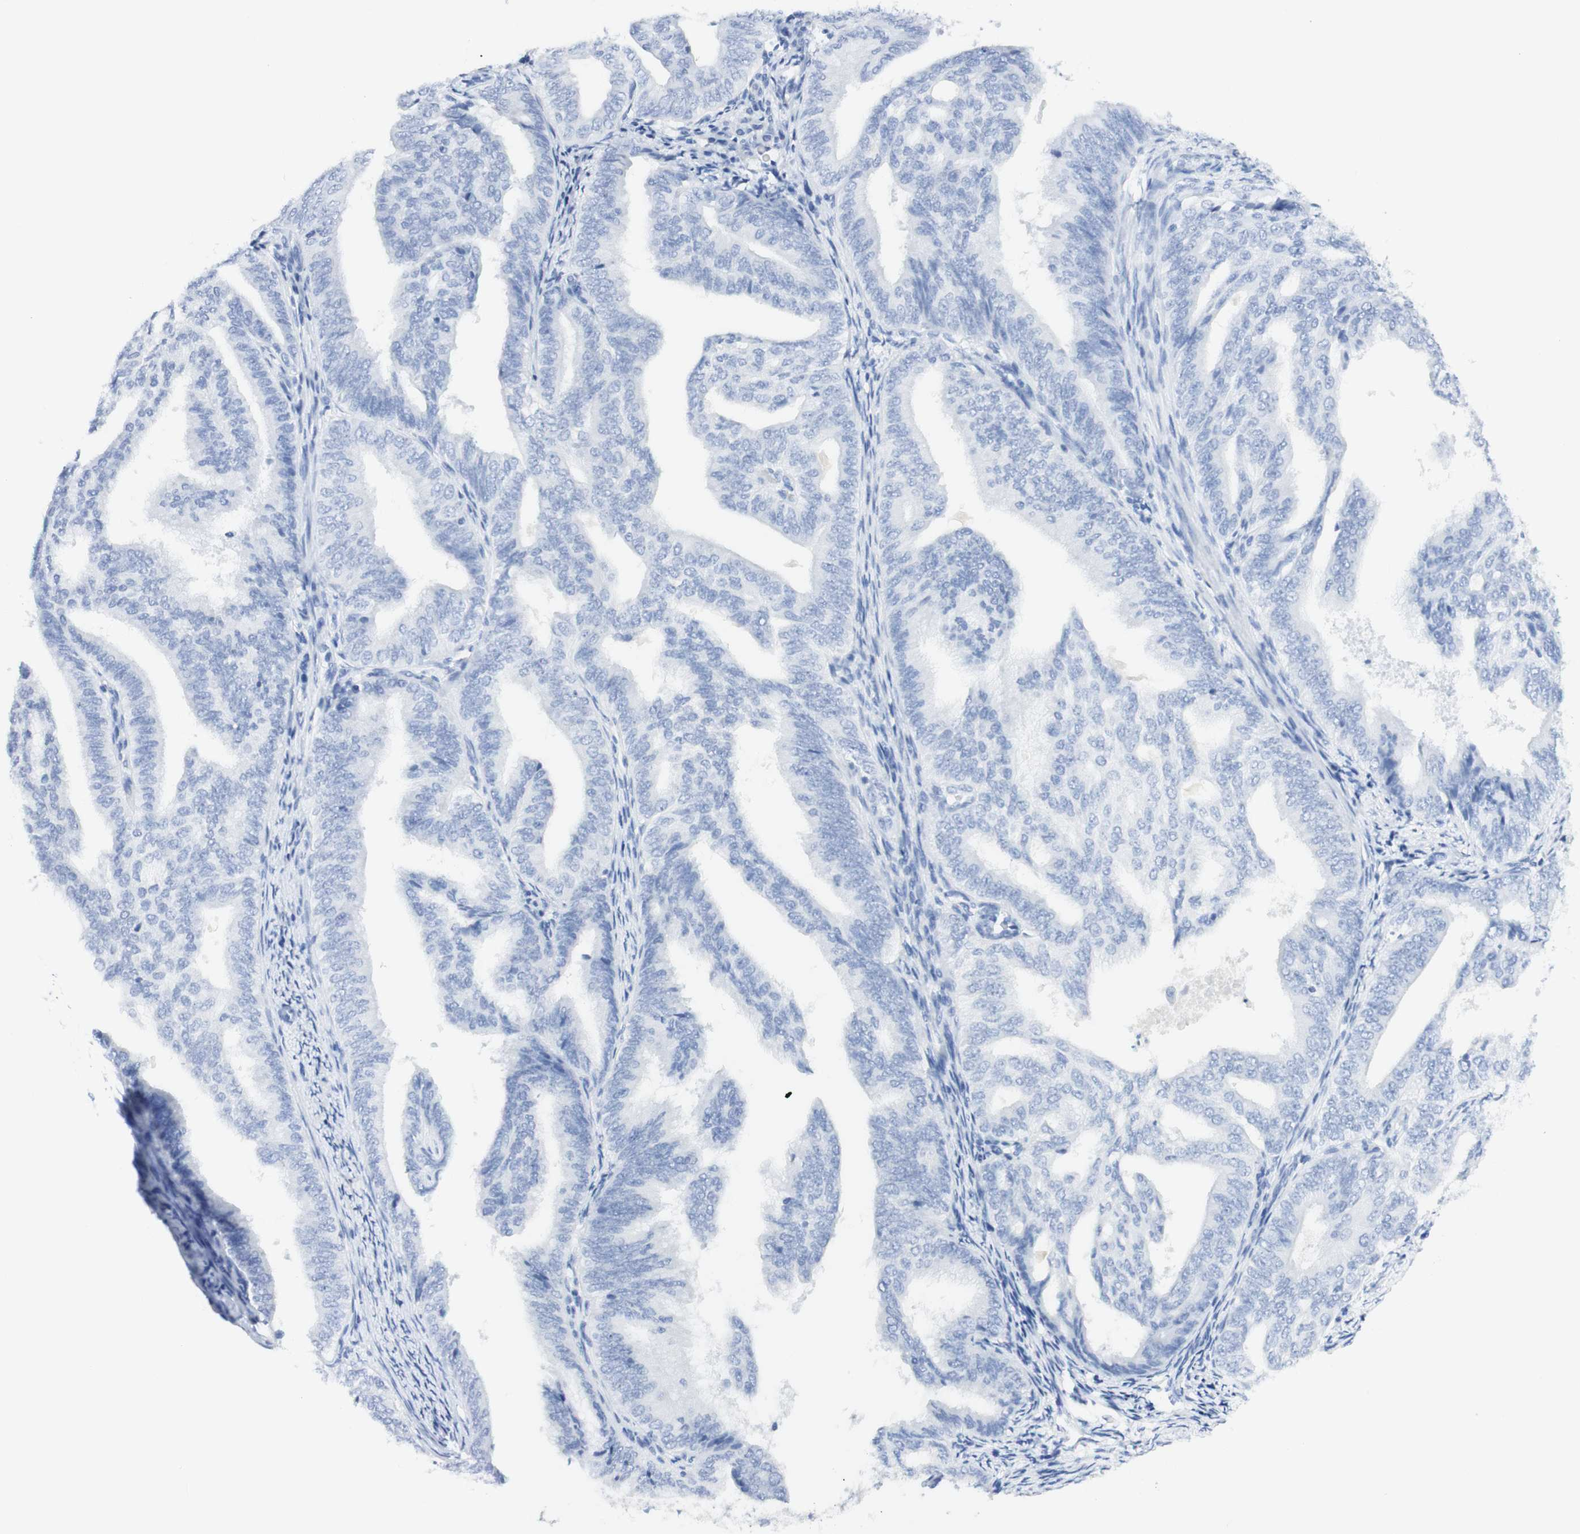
{"staining": {"intensity": "negative", "quantity": "none", "location": "none"}, "tissue": "endometrial cancer", "cell_type": "Tumor cells", "image_type": "cancer", "snomed": [{"axis": "morphology", "description": "Adenocarcinoma, NOS"}, {"axis": "topography", "description": "Endometrium"}], "caption": "Tumor cells are negative for brown protein staining in adenocarcinoma (endometrial). (Brightfield microscopy of DAB immunohistochemistry at high magnification).", "gene": "TPO", "patient": {"sex": "female", "age": 58}}